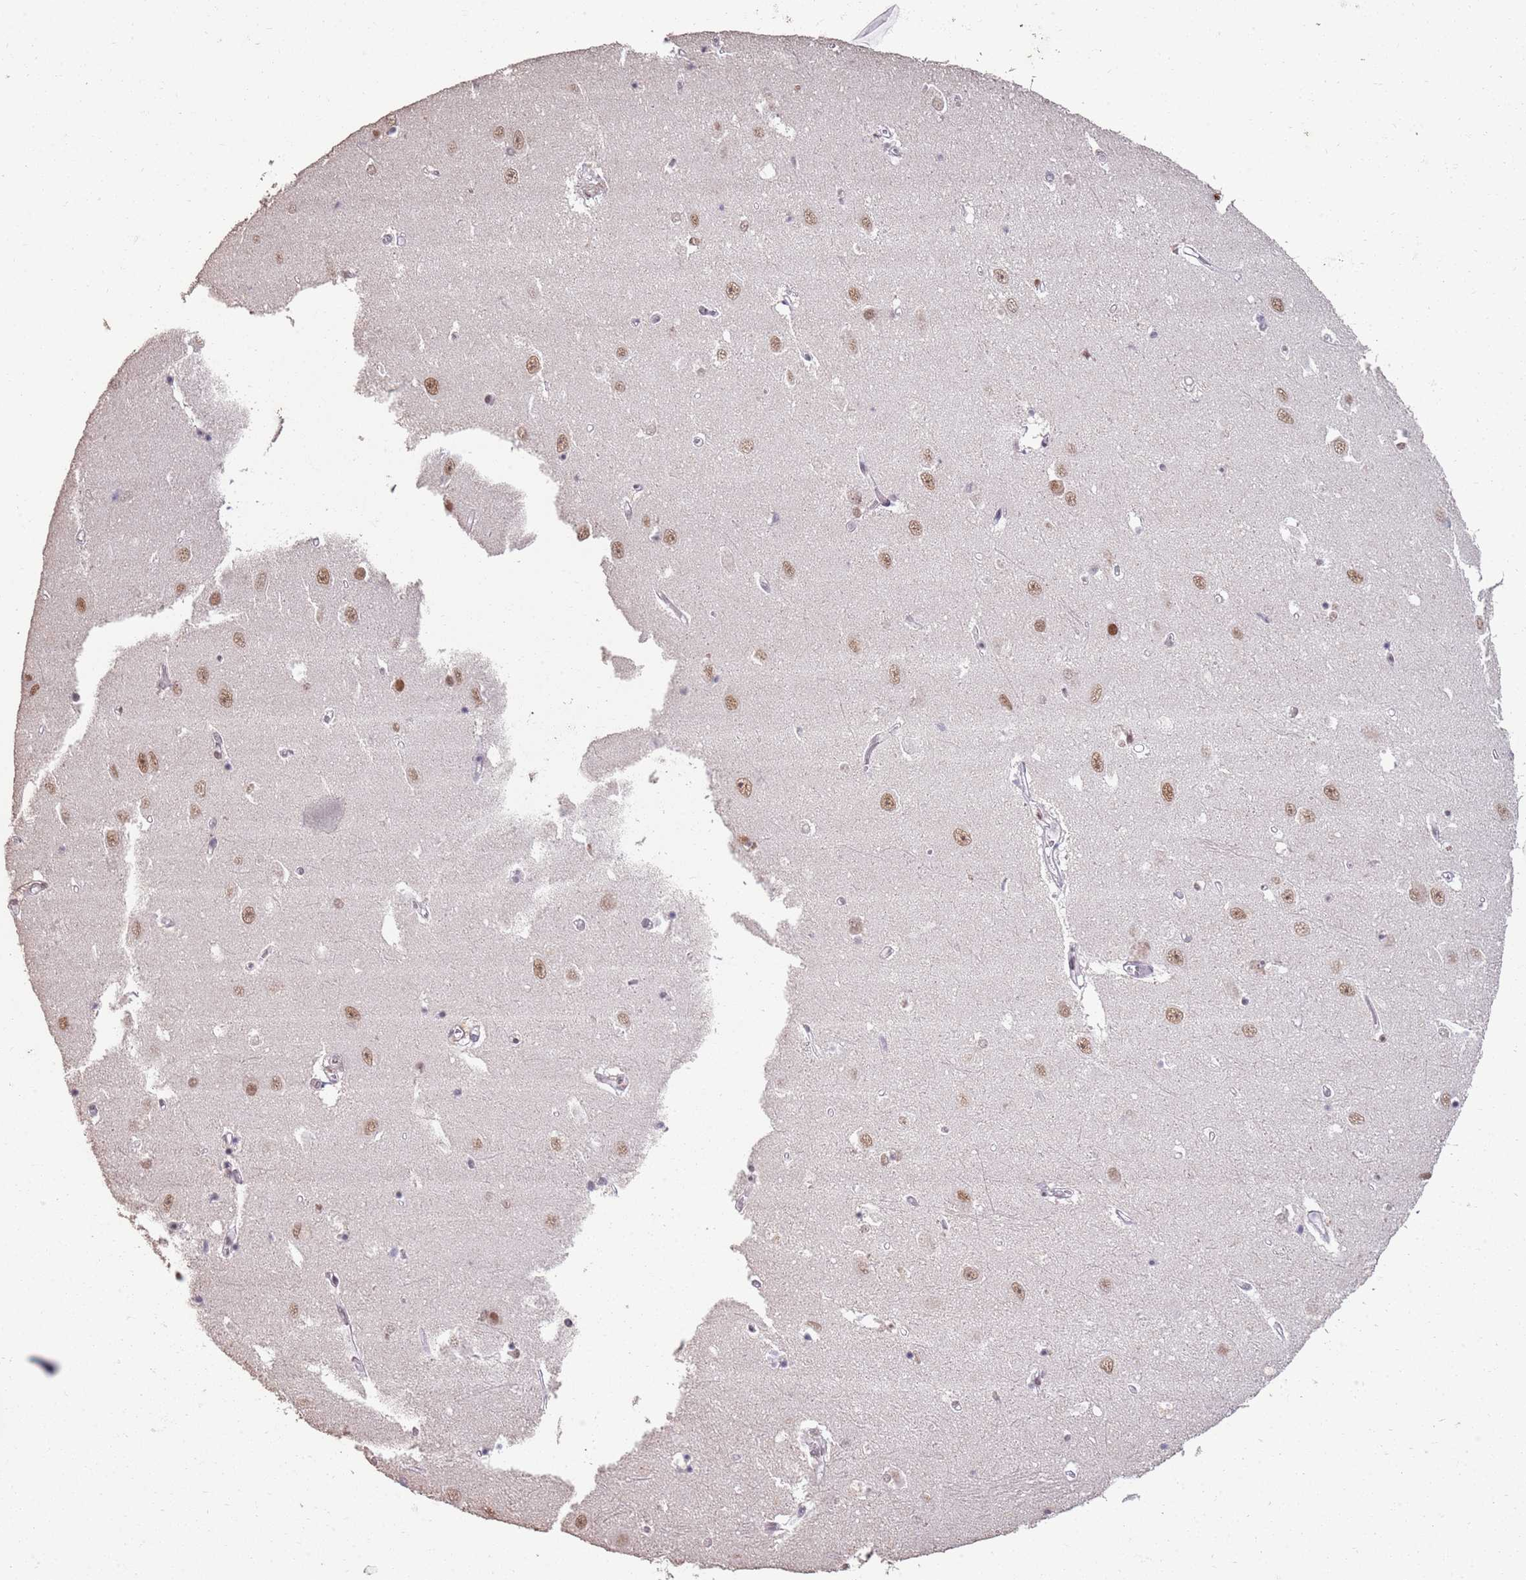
{"staining": {"intensity": "weak", "quantity": "<25%", "location": "nuclear"}, "tissue": "hippocampus", "cell_type": "Glial cells", "image_type": "normal", "snomed": [{"axis": "morphology", "description": "Normal tissue, NOS"}, {"axis": "topography", "description": "Hippocampus"}], "caption": "Immunohistochemistry of unremarkable hippocampus shows no positivity in glial cells. (DAB (3,3'-diaminobenzidine) IHC visualized using brightfield microscopy, high magnification).", "gene": "ARL14EP", "patient": {"sex": "female", "age": 64}}